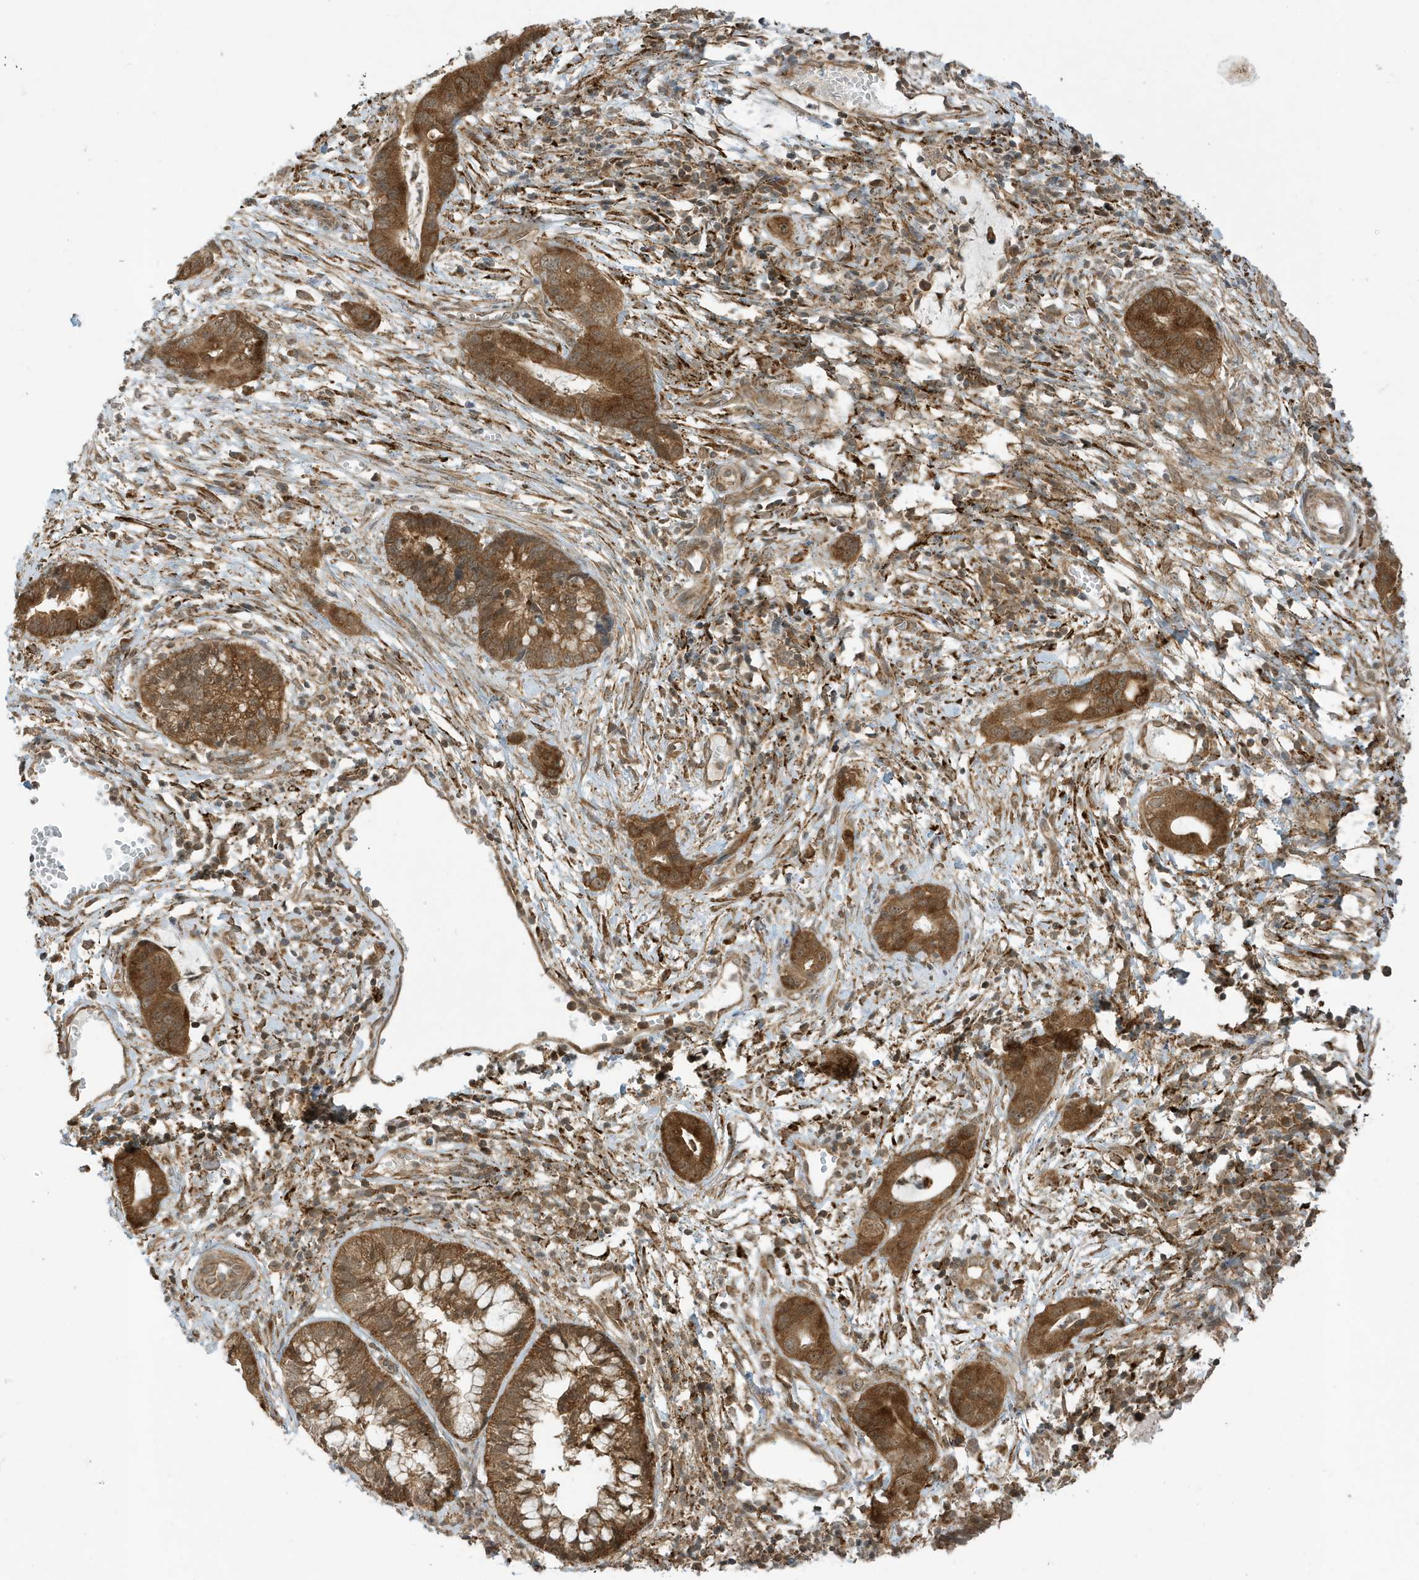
{"staining": {"intensity": "strong", "quantity": ">75%", "location": "cytoplasmic/membranous"}, "tissue": "cervical cancer", "cell_type": "Tumor cells", "image_type": "cancer", "snomed": [{"axis": "morphology", "description": "Adenocarcinoma, NOS"}, {"axis": "topography", "description": "Cervix"}], "caption": "Cervical cancer (adenocarcinoma) stained with DAB (3,3'-diaminobenzidine) immunohistochemistry (IHC) reveals high levels of strong cytoplasmic/membranous staining in about >75% of tumor cells.", "gene": "DHX36", "patient": {"sex": "female", "age": 44}}